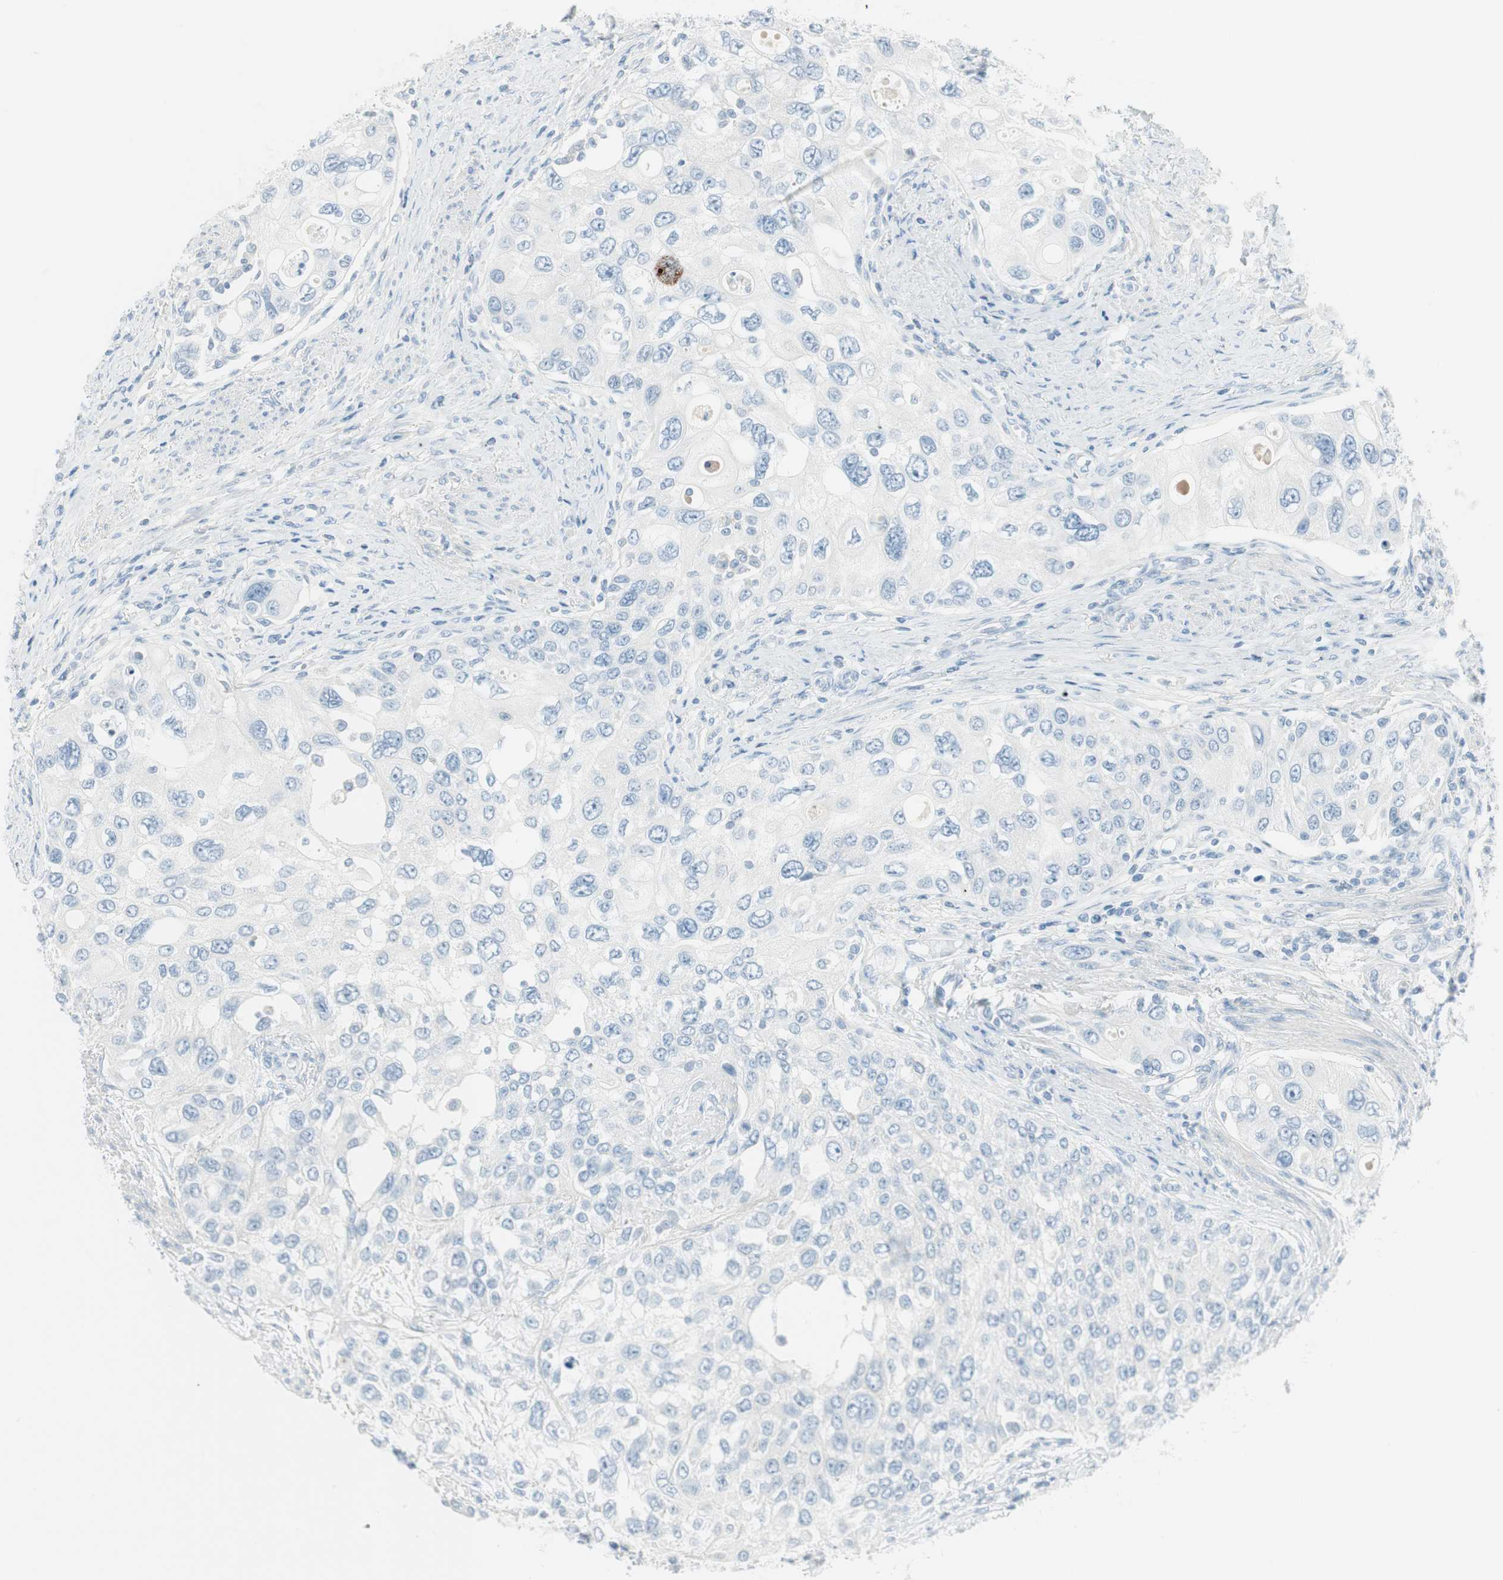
{"staining": {"intensity": "negative", "quantity": "none", "location": "none"}, "tissue": "urothelial cancer", "cell_type": "Tumor cells", "image_type": "cancer", "snomed": [{"axis": "morphology", "description": "Urothelial carcinoma, High grade"}, {"axis": "topography", "description": "Urinary bladder"}], "caption": "Immunohistochemistry micrograph of urothelial cancer stained for a protein (brown), which reveals no staining in tumor cells.", "gene": "ITLN2", "patient": {"sex": "female", "age": 56}}